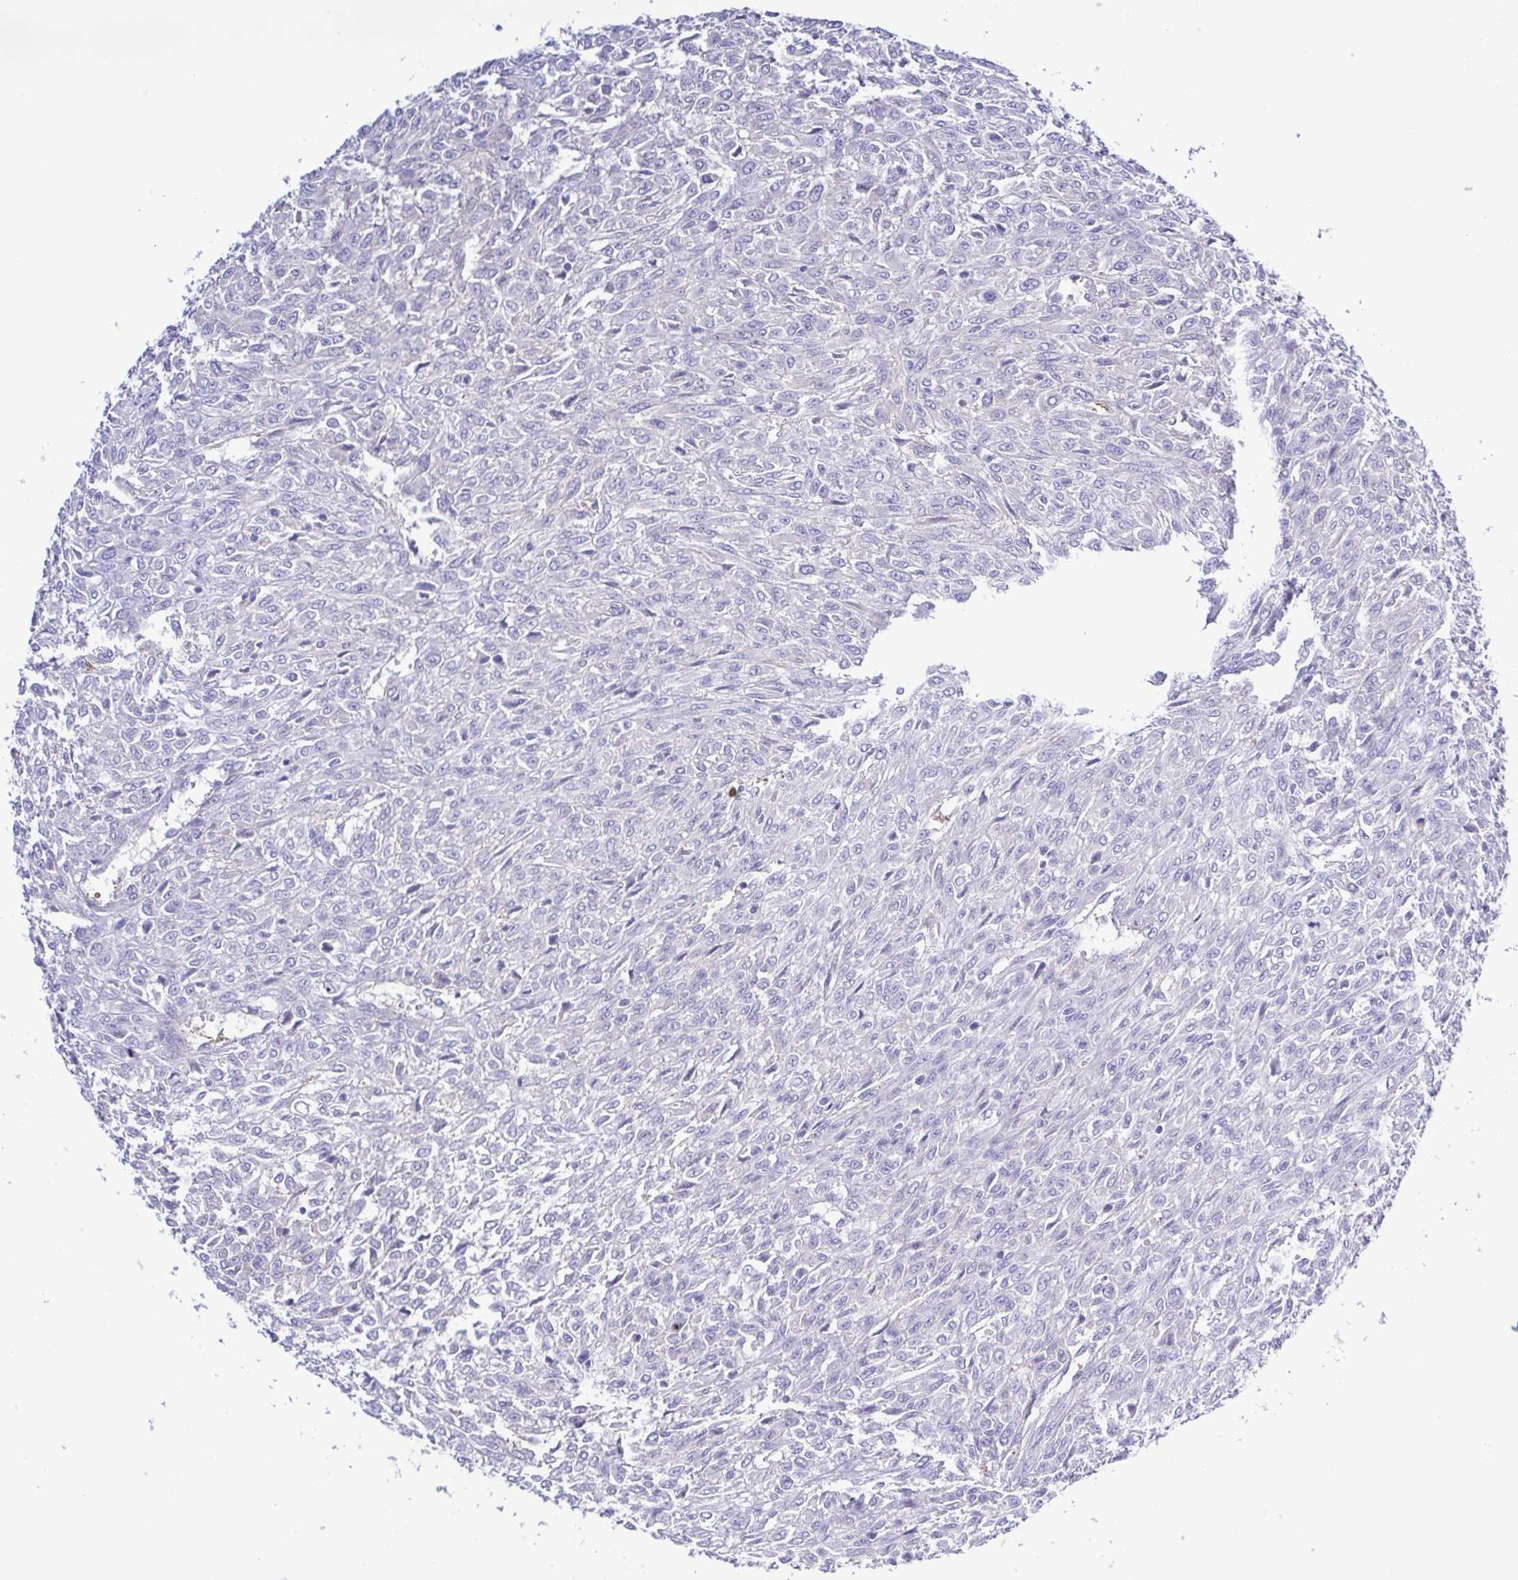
{"staining": {"intensity": "negative", "quantity": "none", "location": "none"}, "tissue": "renal cancer", "cell_type": "Tumor cells", "image_type": "cancer", "snomed": [{"axis": "morphology", "description": "Adenocarcinoma, NOS"}, {"axis": "topography", "description": "Kidney"}], "caption": "High power microscopy micrograph of an IHC histopathology image of renal cancer, revealing no significant expression in tumor cells. (DAB IHC, high magnification).", "gene": "GABBR2", "patient": {"sex": "male", "age": 58}}